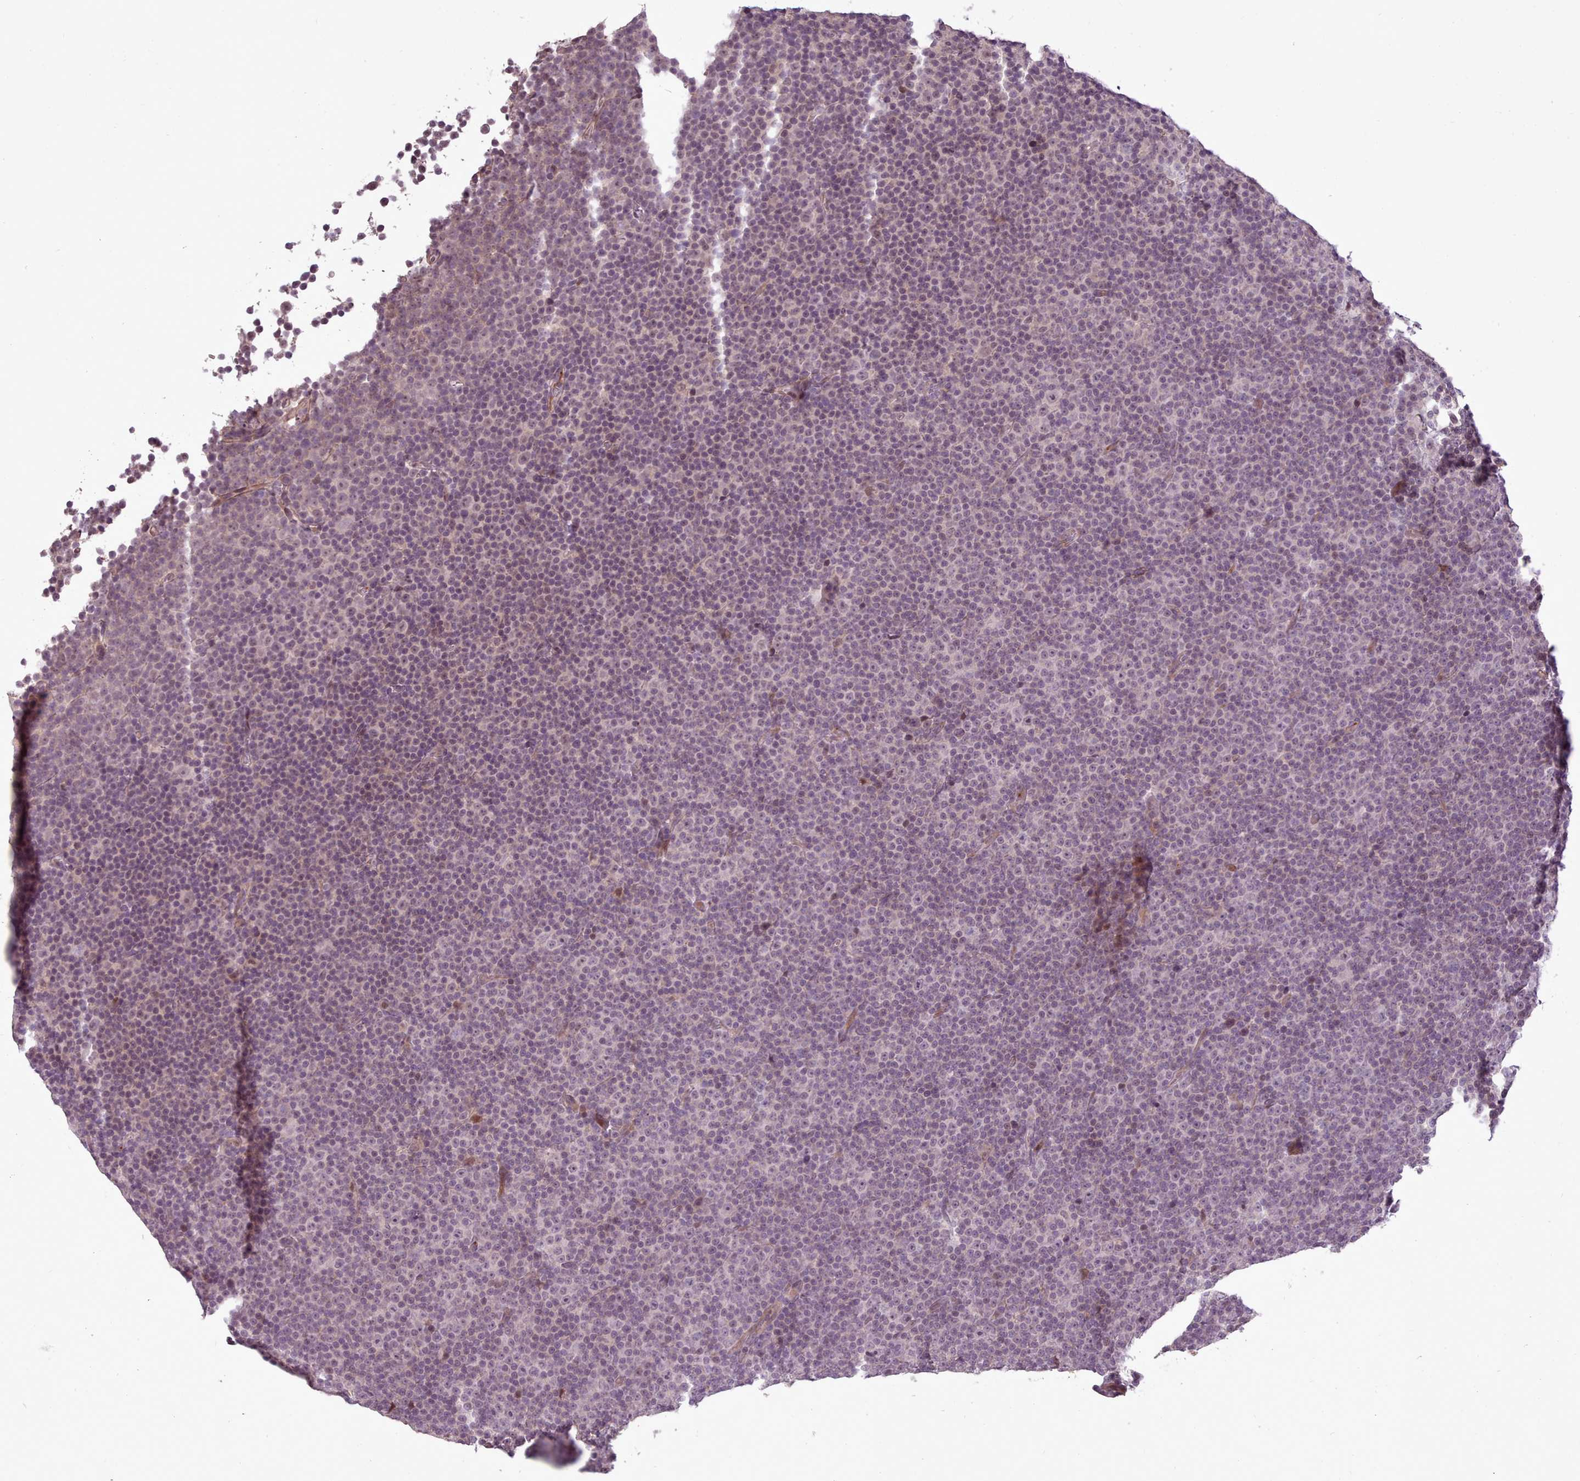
{"staining": {"intensity": "negative", "quantity": "none", "location": "none"}, "tissue": "lymphoma", "cell_type": "Tumor cells", "image_type": "cancer", "snomed": [{"axis": "morphology", "description": "Malignant lymphoma, non-Hodgkin's type, Low grade"}, {"axis": "topography", "description": "Lymph node"}], "caption": "Protein analysis of low-grade malignant lymphoma, non-Hodgkin's type shows no significant staining in tumor cells. The staining is performed using DAB brown chromogen with nuclei counter-stained in using hematoxylin.", "gene": "LEFTY2", "patient": {"sex": "female", "age": 67}}